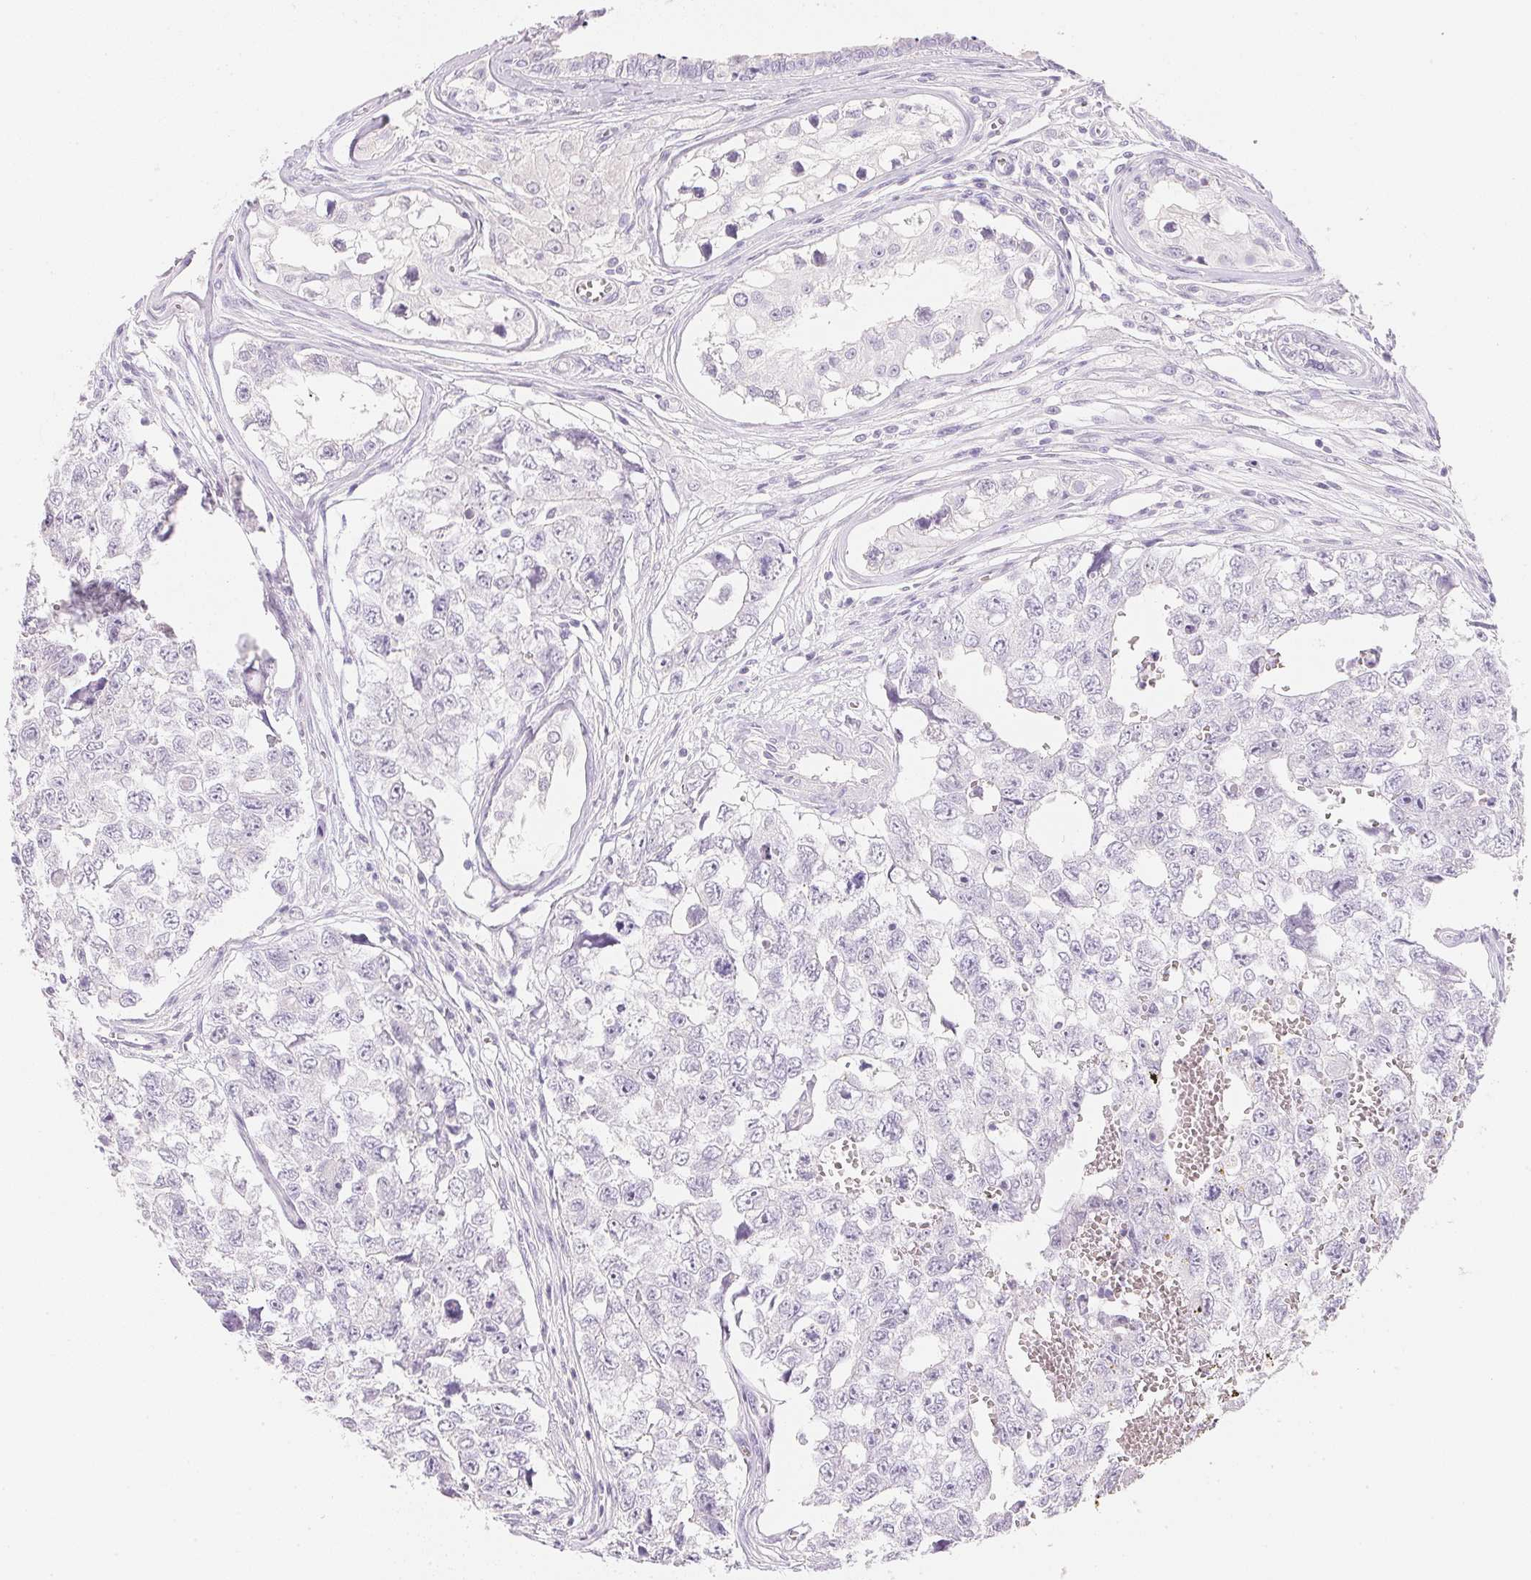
{"staining": {"intensity": "negative", "quantity": "none", "location": "none"}, "tissue": "testis cancer", "cell_type": "Tumor cells", "image_type": "cancer", "snomed": [{"axis": "morphology", "description": "Carcinoma, Embryonal, NOS"}, {"axis": "topography", "description": "Testis"}], "caption": "Tumor cells show no significant expression in testis embryonal carcinoma.", "gene": "ACP3", "patient": {"sex": "male", "age": 18}}